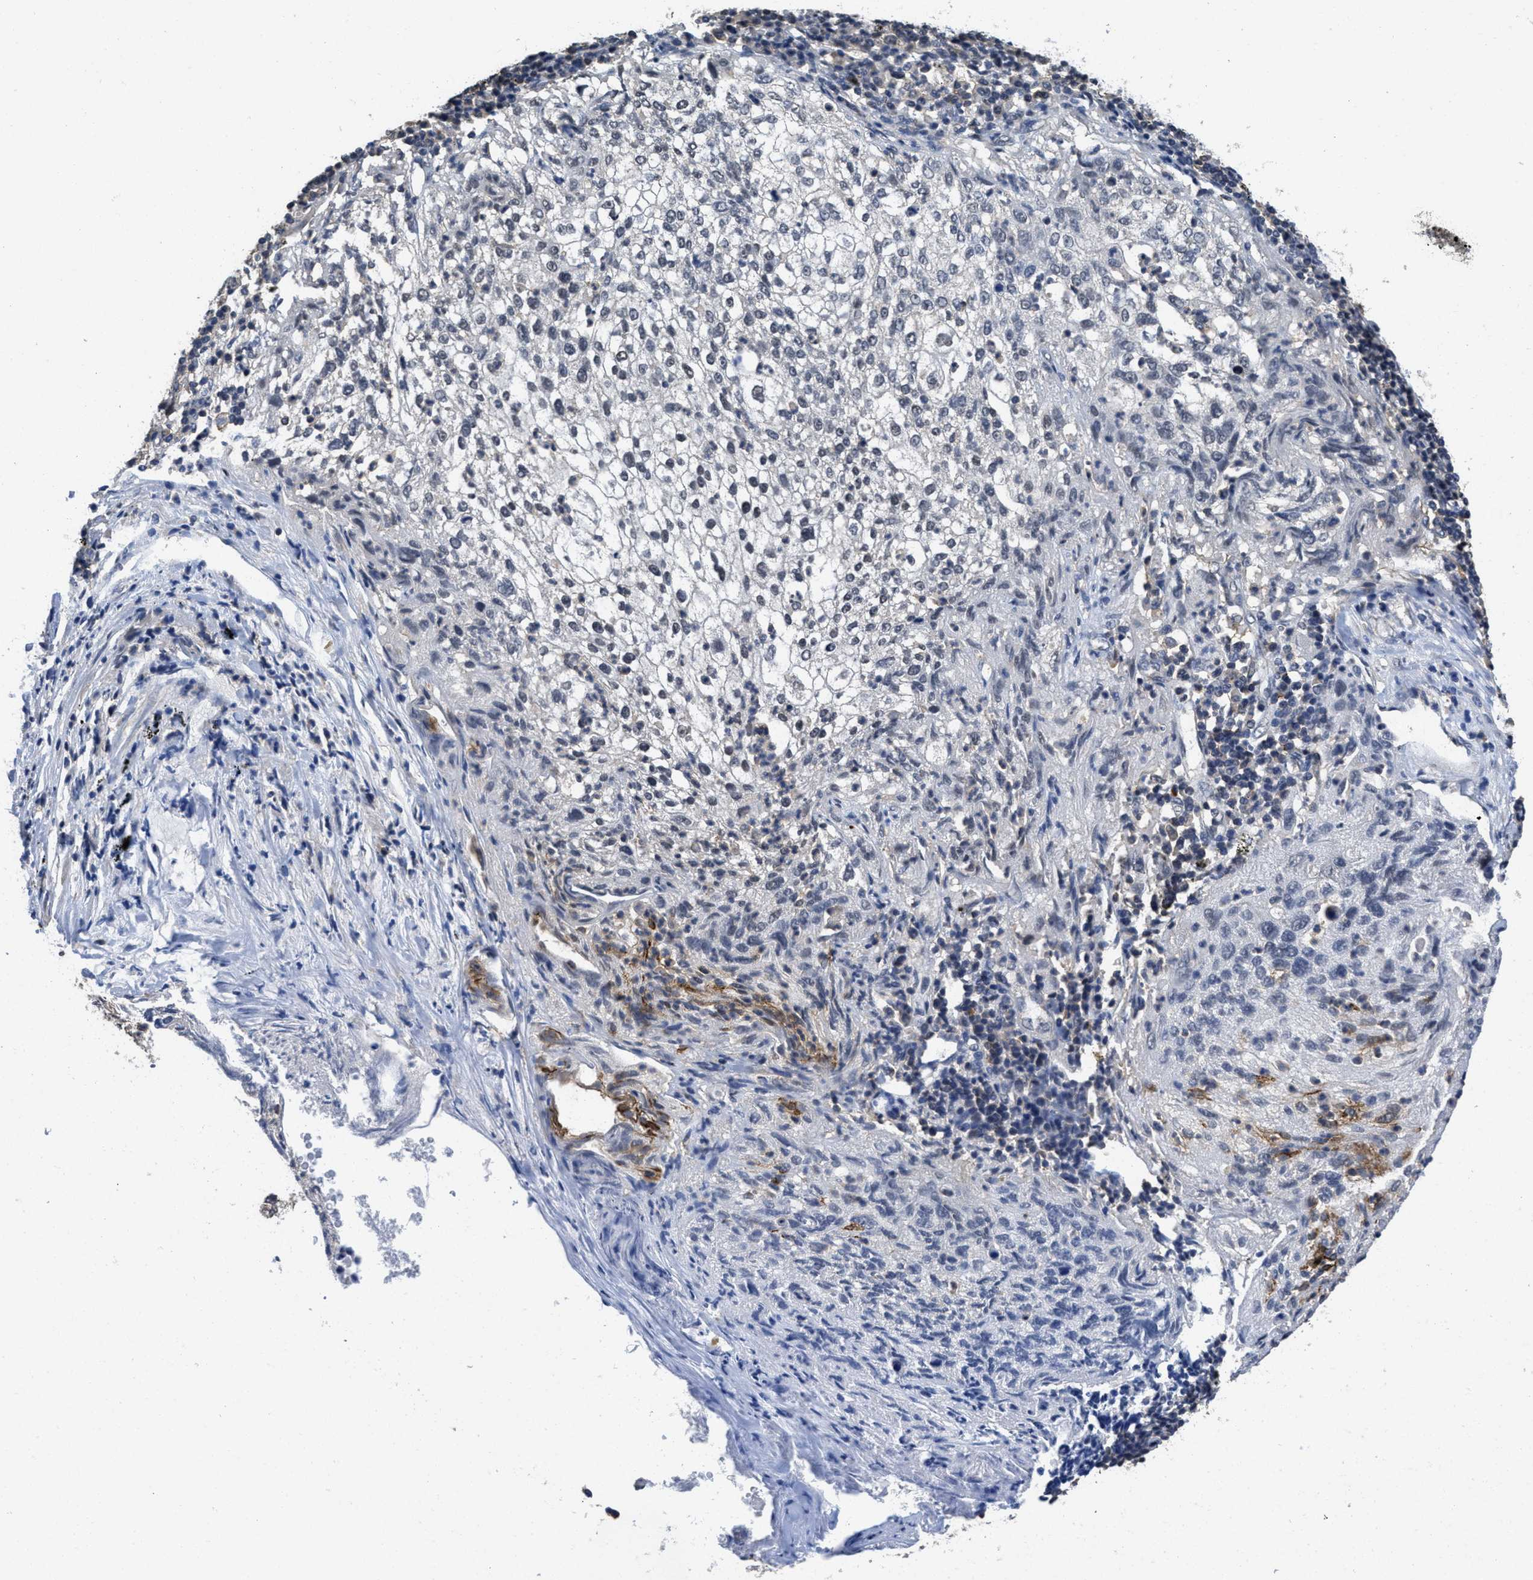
{"staining": {"intensity": "moderate", "quantity": "25%-75%", "location": "nuclear"}, "tissue": "lung cancer", "cell_type": "Tumor cells", "image_type": "cancer", "snomed": [{"axis": "morphology", "description": "Inflammation, NOS"}, {"axis": "morphology", "description": "Squamous cell carcinoma, NOS"}, {"axis": "topography", "description": "Lymph node"}, {"axis": "topography", "description": "Soft tissue"}, {"axis": "topography", "description": "Lung"}], "caption": "Immunohistochemical staining of lung cancer exhibits medium levels of moderate nuclear protein expression in about 25%-75% of tumor cells.", "gene": "CUL4B", "patient": {"sex": "male", "age": 66}}